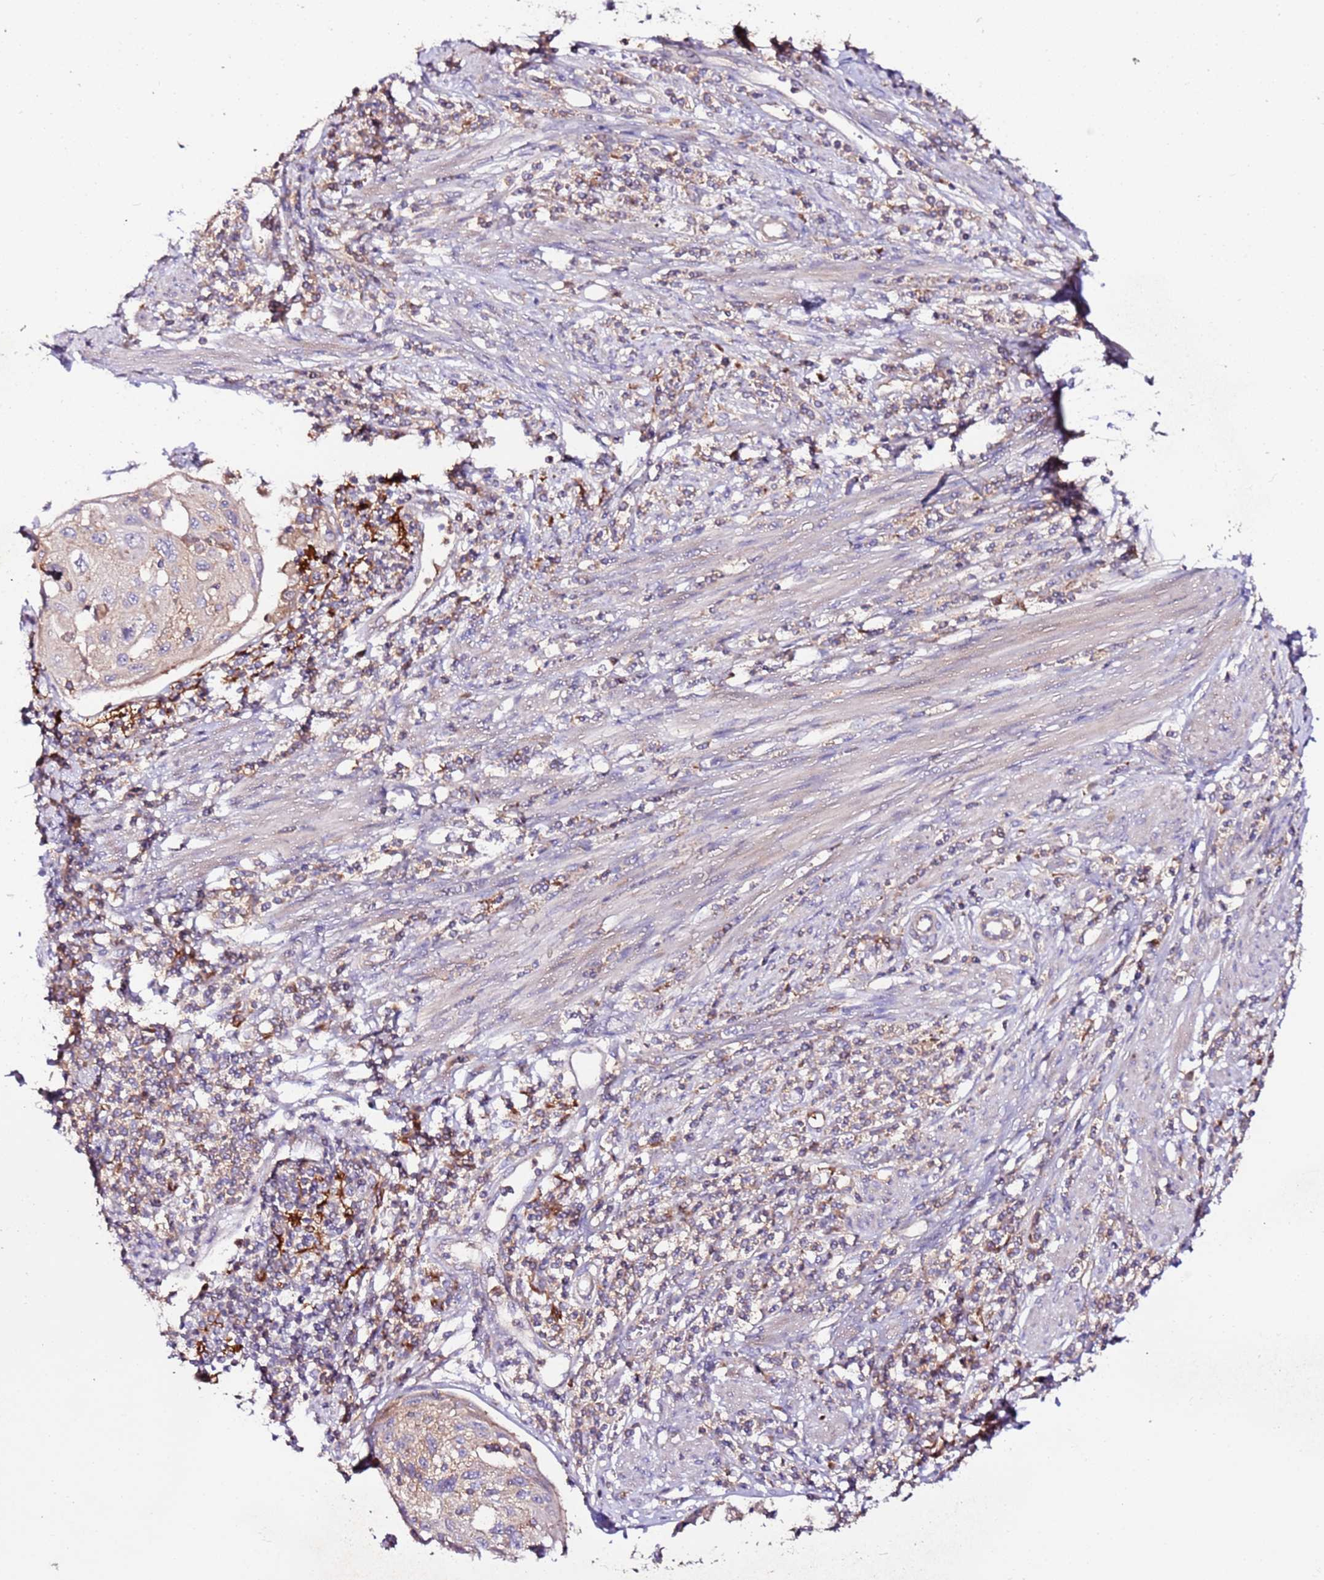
{"staining": {"intensity": "negative", "quantity": "none", "location": "none"}, "tissue": "cervical cancer", "cell_type": "Tumor cells", "image_type": "cancer", "snomed": [{"axis": "morphology", "description": "Squamous cell carcinoma, NOS"}, {"axis": "topography", "description": "Cervix"}], "caption": "This is an immunohistochemistry micrograph of human cervical squamous cell carcinoma. There is no staining in tumor cells.", "gene": "FLVCR1", "patient": {"sex": "female", "age": 70}}